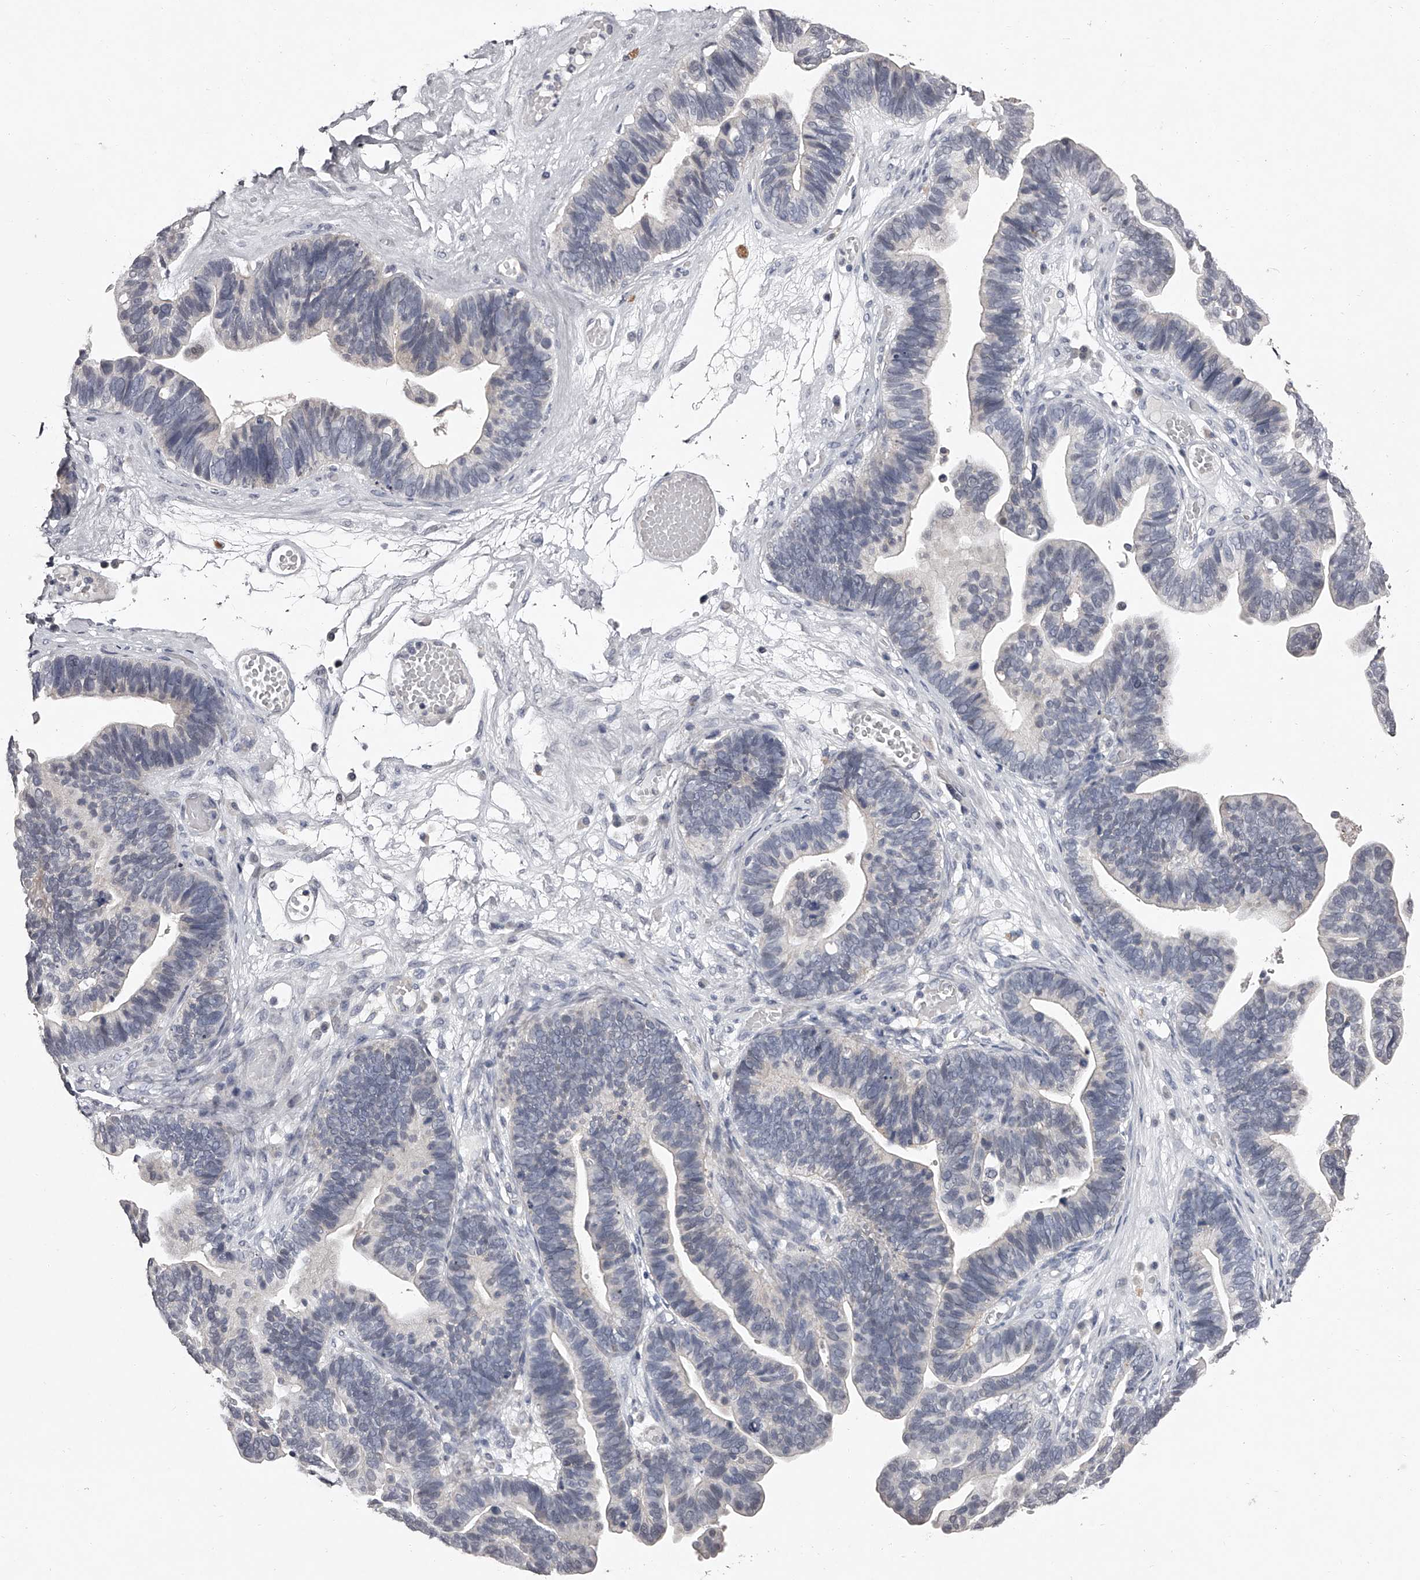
{"staining": {"intensity": "negative", "quantity": "none", "location": "none"}, "tissue": "ovarian cancer", "cell_type": "Tumor cells", "image_type": "cancer", "snomed": [{"axis": "morphology", "description": "Cystadenocarcinoma, serous, NOS"}, {"axis": "topography", "description": "Ovary"}], "caption": "An IHC micrograph of serous cystadenocarcinoma (ovarian) is shown. There is no staining in tumor cells of serous cystadenocarcinoma (ovarian).", "gene": "NT5DC1", "patient": {"sex": "female", "age": 56}}